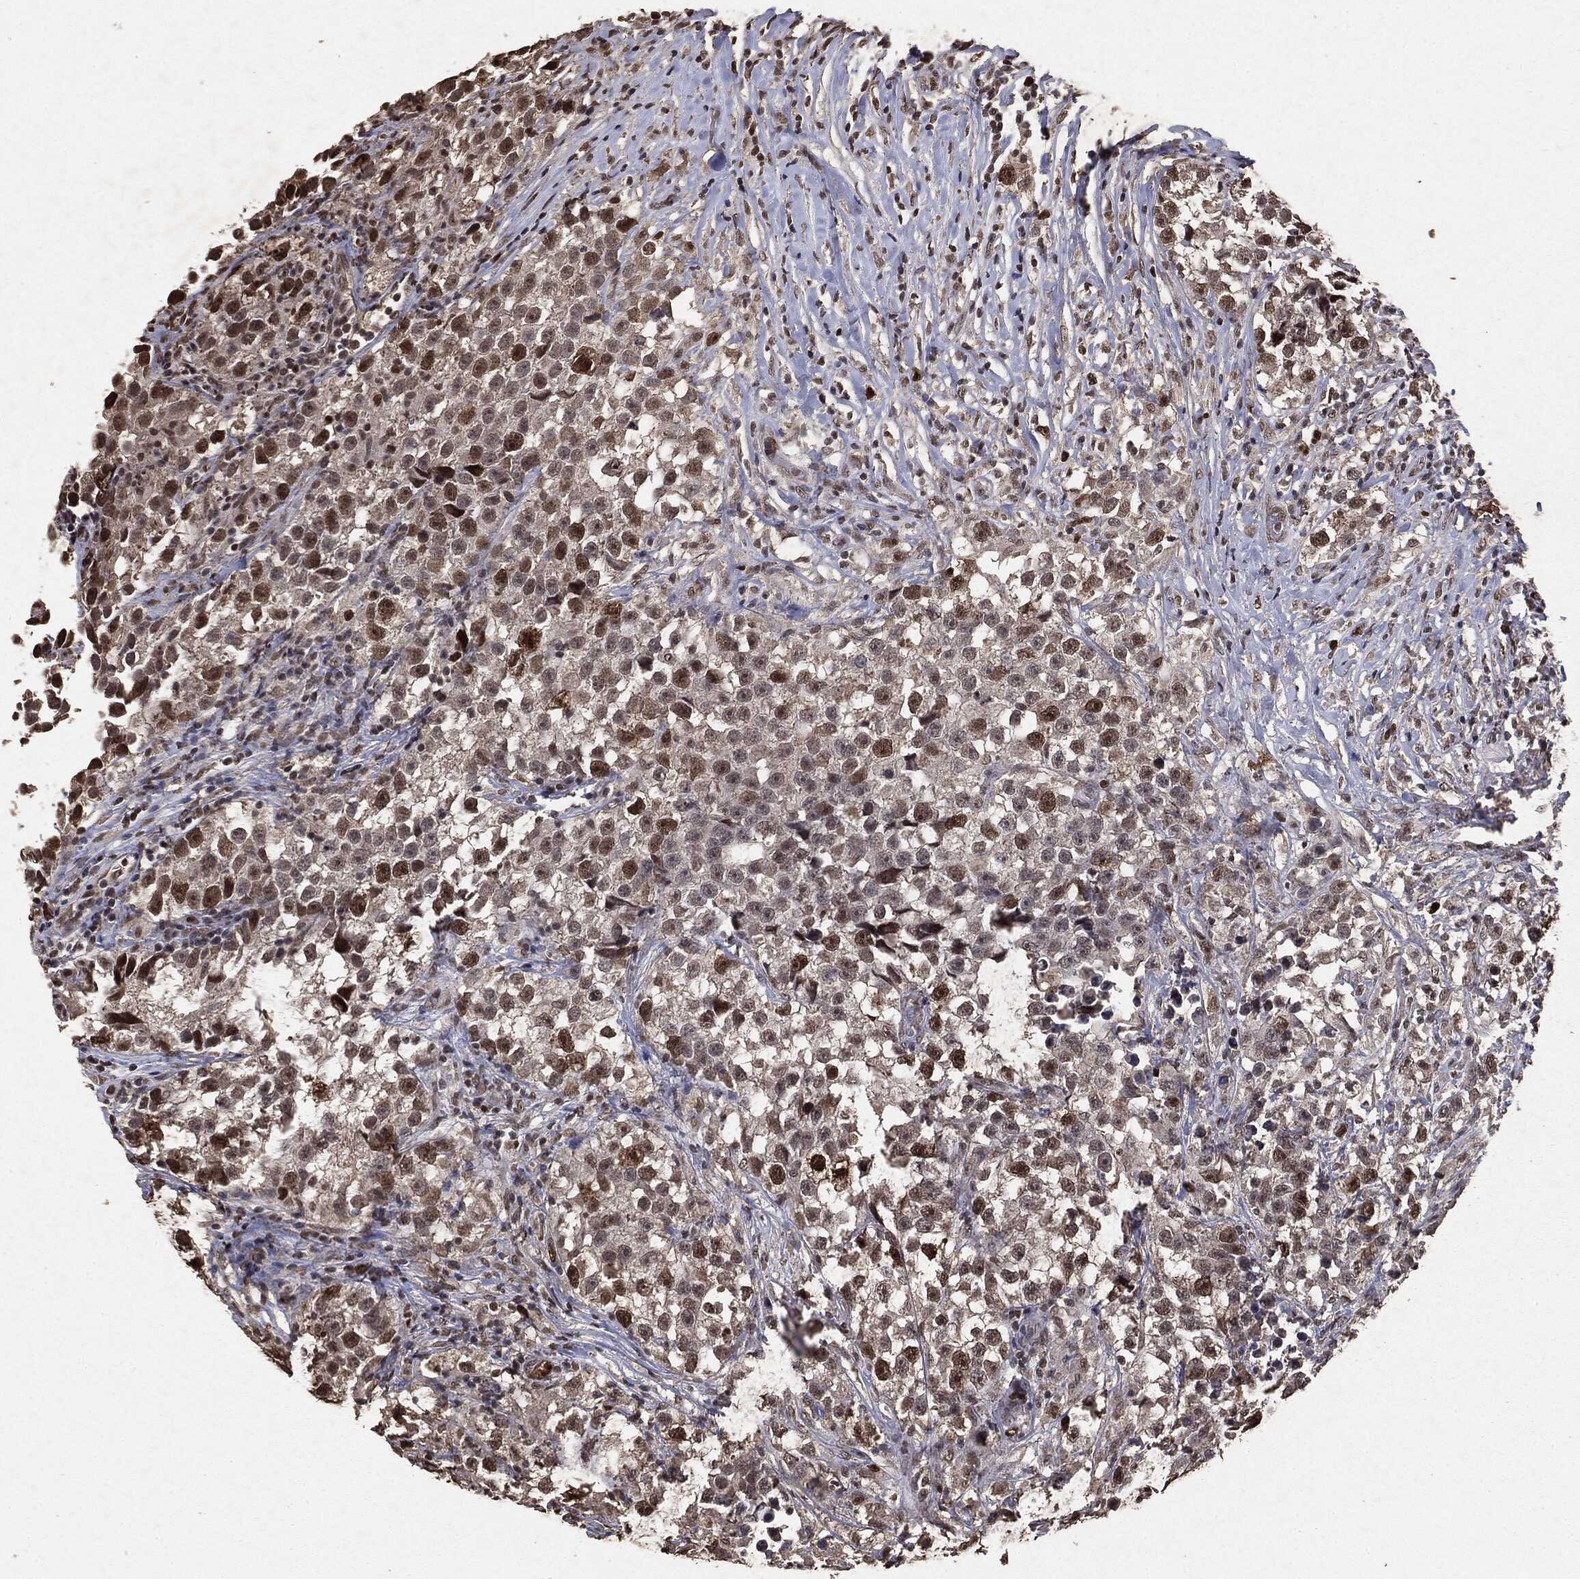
{"staining": {"intensity": "strong", "quantity": "<25%", "location": "nuclear"}, "tissue": "testis cancer", "cell_type": "Tumor cells", "image_type": "cancer", "snomed": [{"axis": "morphology", "description": "Seminoma, NOS"}, {"axis": "topography", "description": "Testis"}], "caption": "Immunohistochemical staining of testis cancer shows medium levels of strong nuclear staining in about <25% of tumor cells. The staining was performed using DAB (3,3'-diaminobenzidine) to visualize the protein expression in brown, while the nuclei were stained in blue with hematoxylin (Magnification: 20x).", "gene": "RAD18", "patient": {"sex": "male", "age": 46}}